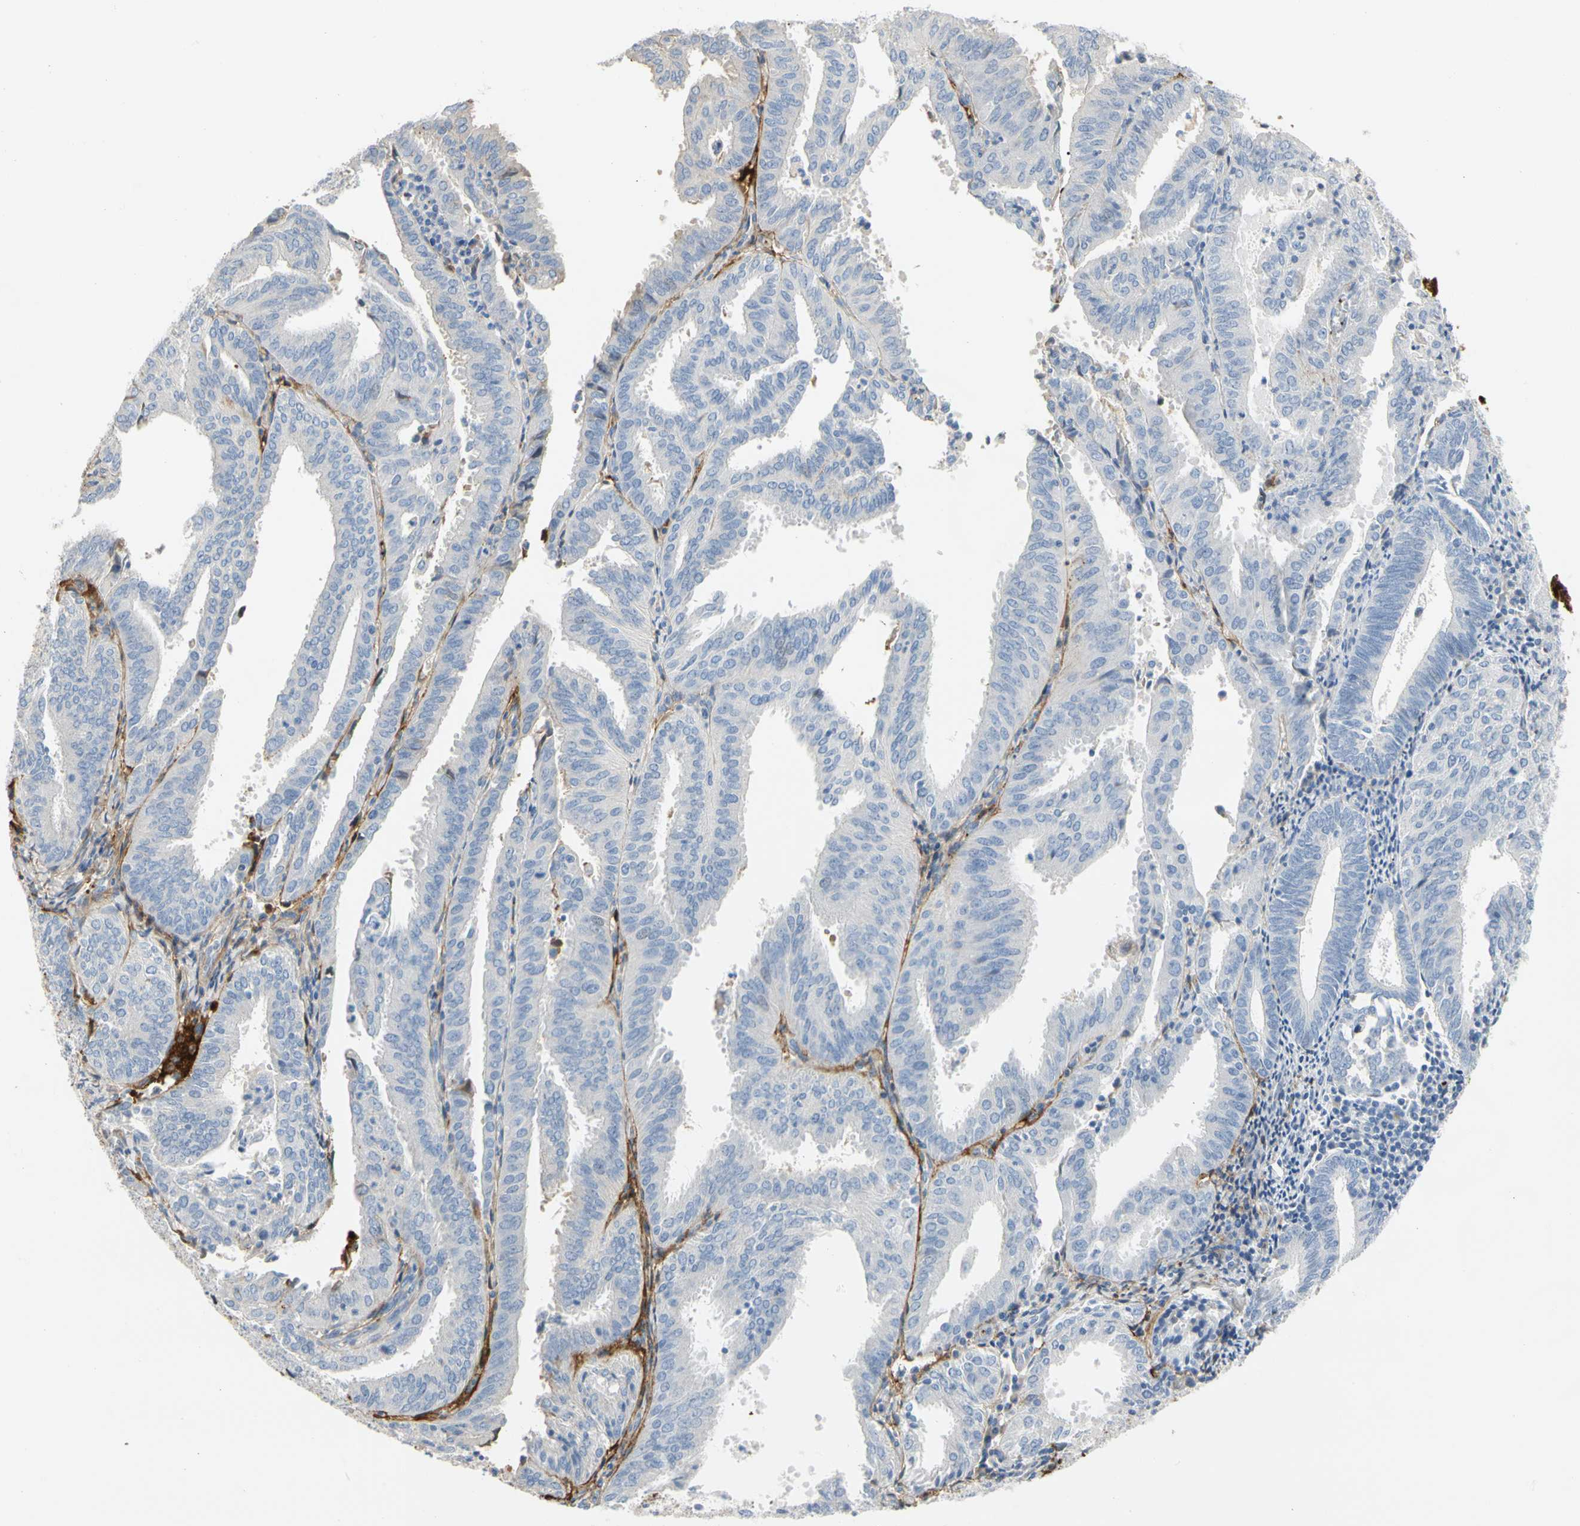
{"staining": {"intensity": "negative", "quantity": "none", "location": "none"}, "tissue": "endometrial cancer", "cell_type": "Tumor cells", "image_type": "cancer", "snomed": [{"axis": "morphology", "description": "Adenocarcinoma, NOS"}, {"axis": "topography", "description": "Uterus"}], "caption": "Immunohistochemistry histopathology image of human endometrial adenocarcinoma stained for a protein (brown), which demonstrates no staining in tumor cells.", "gene": "FGB", "patient": {"sex": "female", "age": 60}}